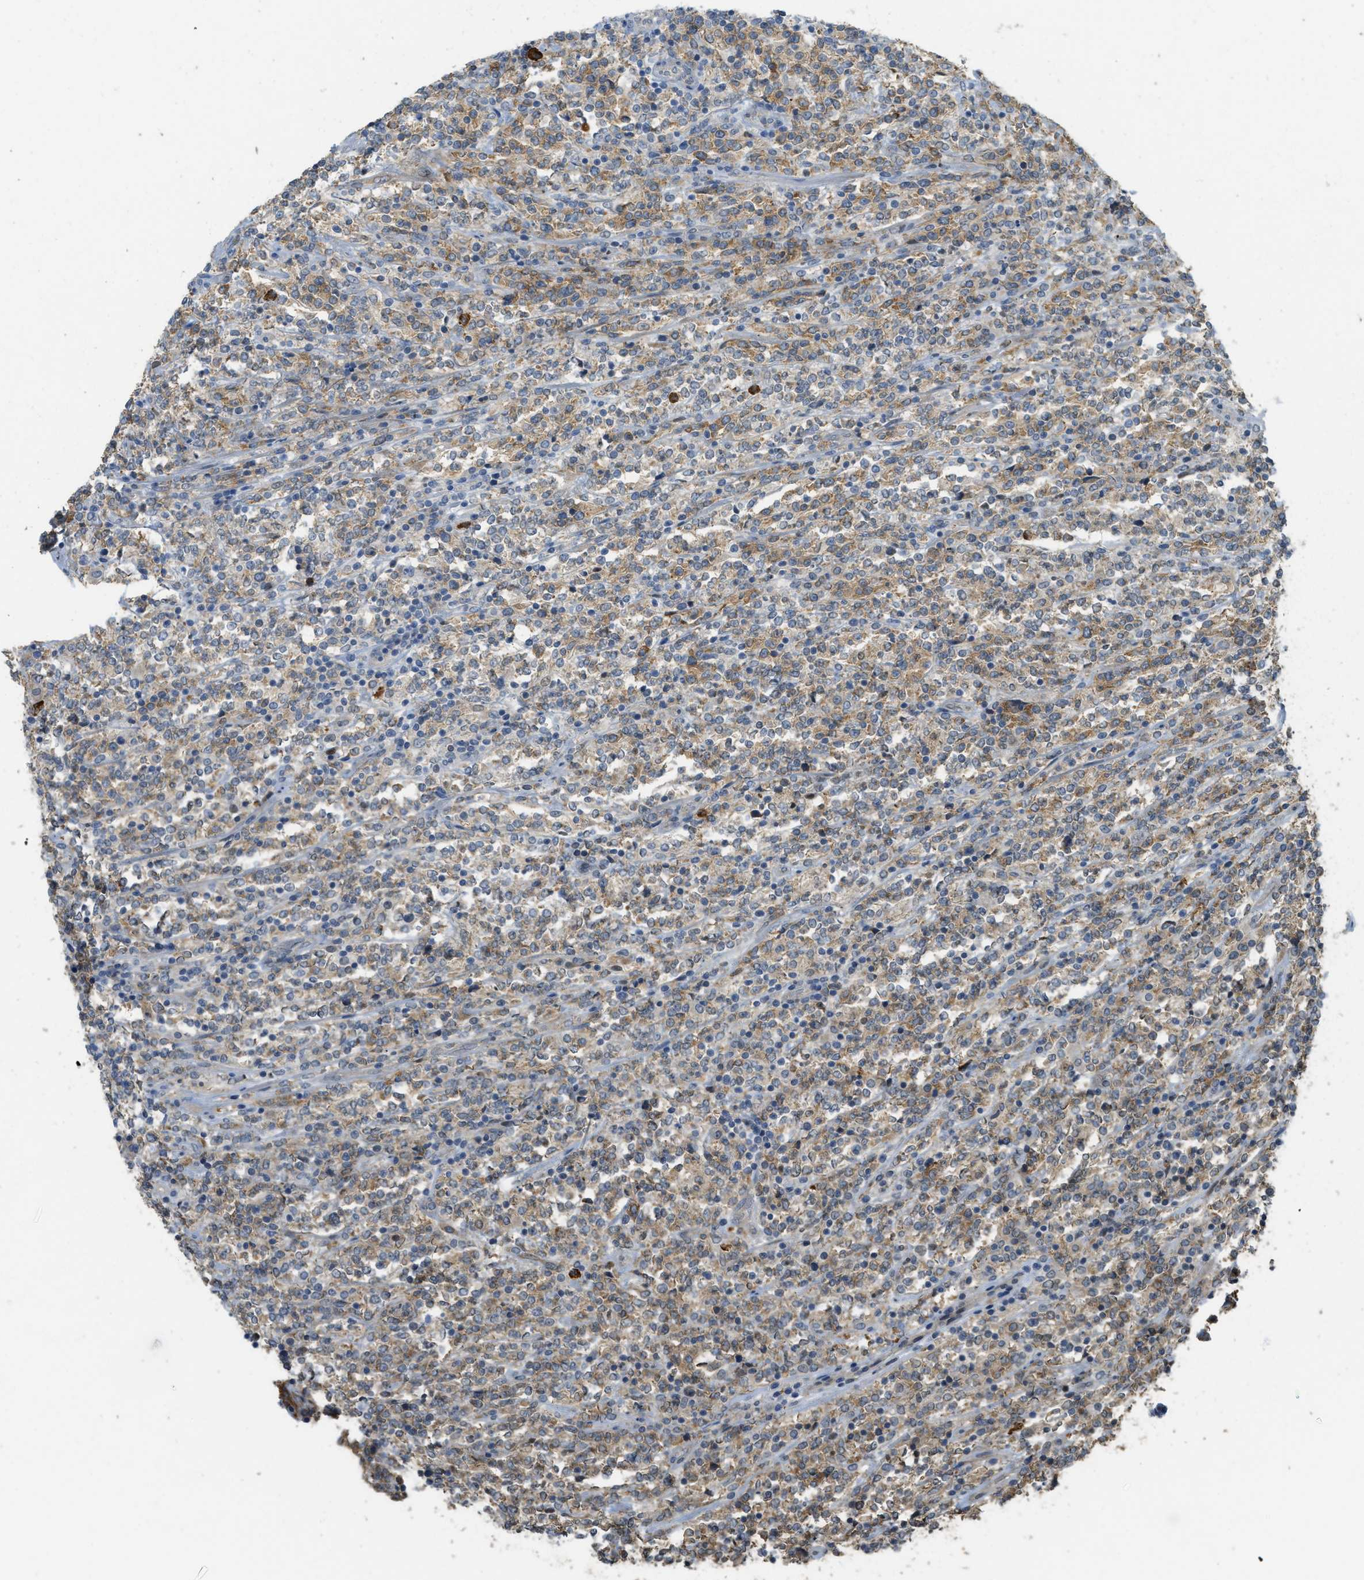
{"staining": {"intensity": "moderate", "quantity": "25%-75%", "location": "cytoplasmic/membranous"}, "tissue": "lymphoma", "cell_type": "Tumor cells", "image_type": "cancer", "snomed": [{"axis": "morphology", "description": "Malignant lymphoma, non-Hodgkin's type, High grade"}, {"axis": "topography", "description": "Soft tissue"}], "caption": "This is an image of immunohistochemistry staining of lymphoma, which shows moderate positivity in the cytoplasmic/membranous of tumor cells.", "gene": "IGF2BP2", "patient": {"sex": "male", "age": 18}}